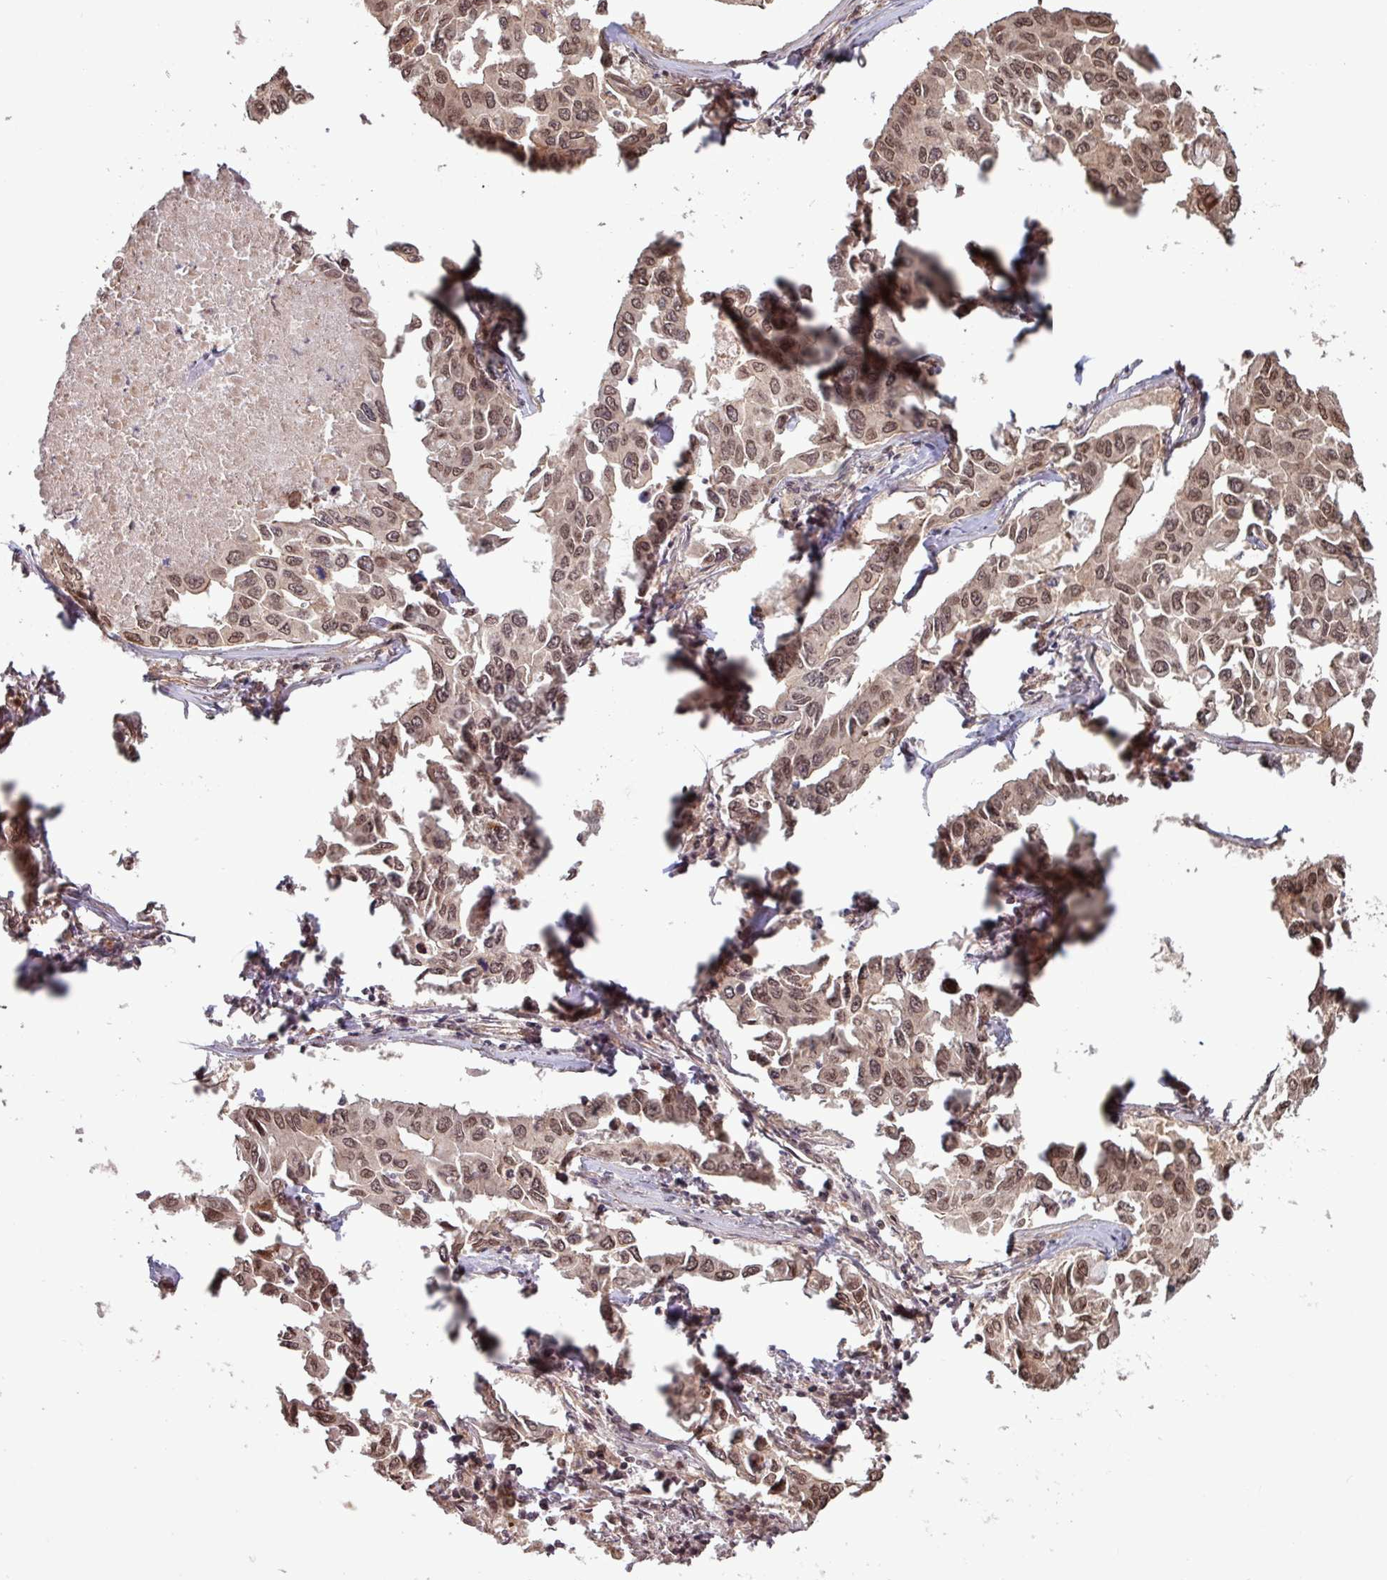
{"staining": {"intensity": "moderate", "quantity": ">75%", "location": "nuclear"}, "tissue": "lung cancer", "cell_type": "Tumor cells", "image_type": "cancer", "snomed": [{"axis": "morphology", "description": "Adenocarcinoma, NOS"}, {"axis": "topography", "description": "Lung"}], "caption": "Immunohistochemistry (IHC) image of neoplastic tissue: human lung cancer (adenocarcinoma) stained using immunohistochemistry (IHC) demonstrates medium levels of moderate protein expression localized specifically in the nuclear of tumor cells, appearing as a nuclear brown color.", "gene": "RBM4B", "patient": {"sex": "male", "age": 64}}